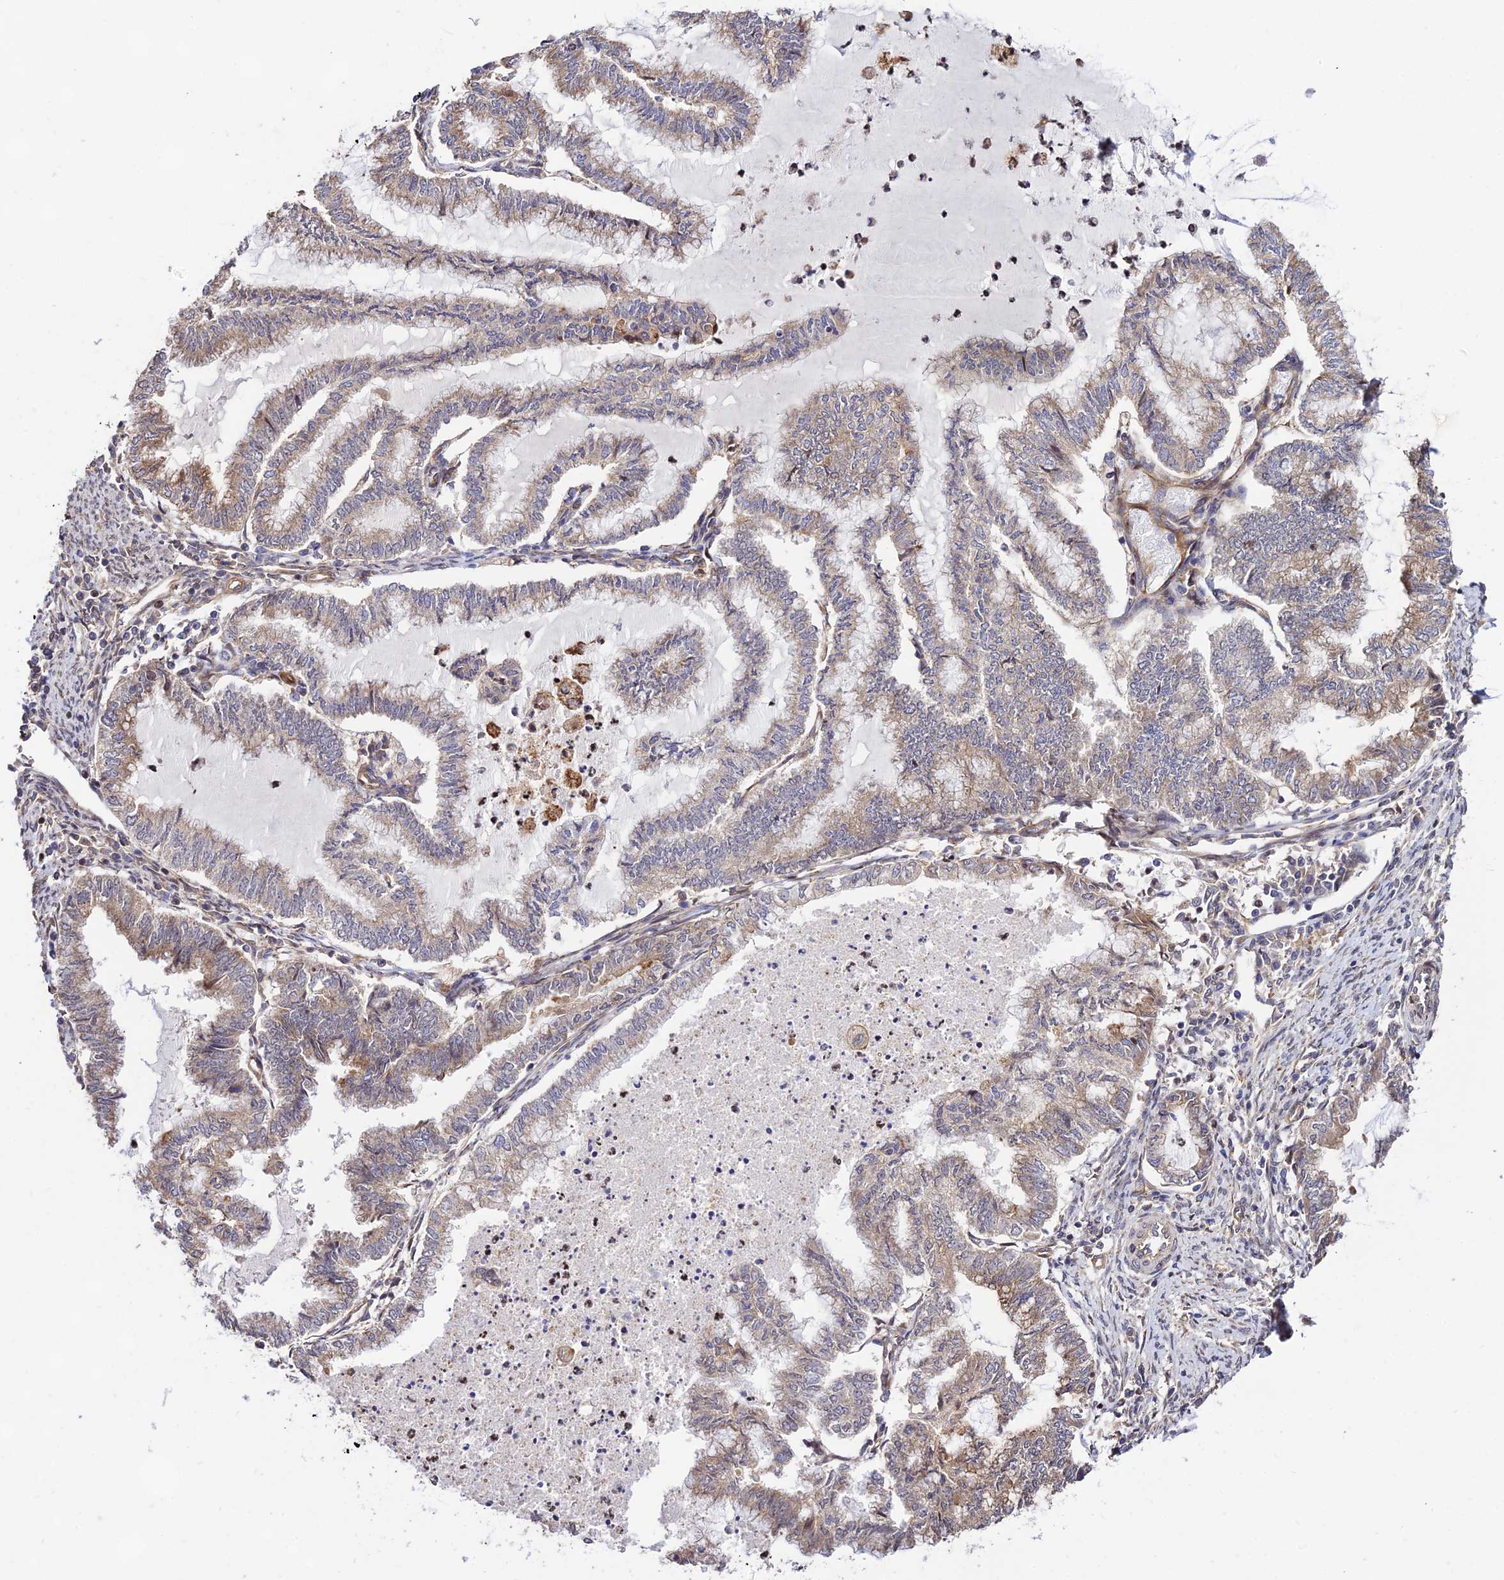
{"staining": {"intensity": "weak", "quantity": "25%-75%", "location": "cytoplasmic/membranous"}, "tissue": "endometrial cancer", "cell_type": "Tumor cells", "image_type": "cancer", "snomed": [{"axis": "morphology", "description": "Adenocarcinoma, NOS"}, {"axis": "topography", "description": "Endometrium"}], "caption": "Protein expression analysis of endometrial cancer displays weak cytoplasmic/membranous staining in approximately 25%-75% of tumor cells.", "gene": "SMG6", "patient": {"sex": "female", "age": 79}}